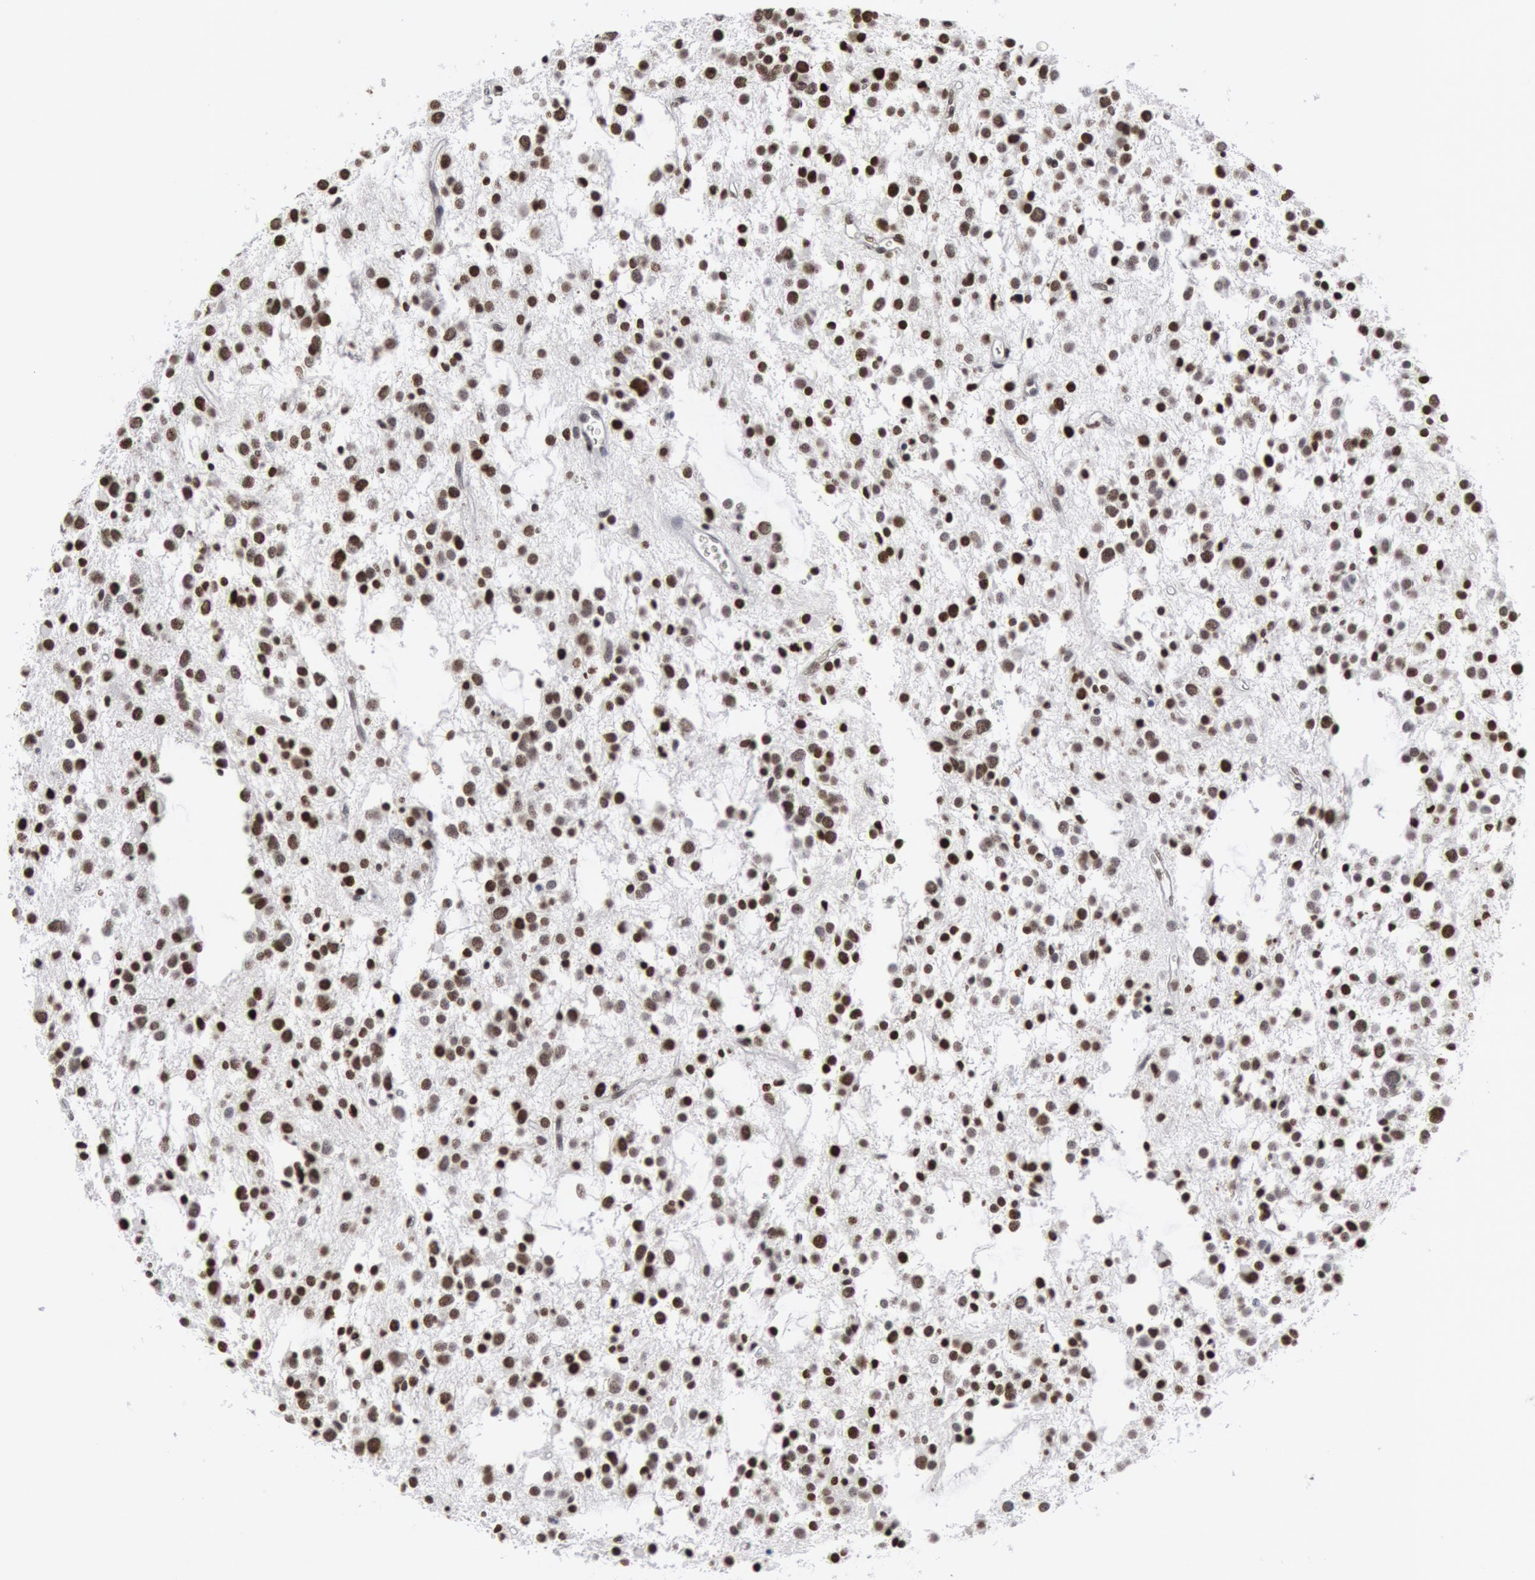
{"staining": {"intensity": "weak", "quantity": "25%-75%", "location": "nuclear"}, "tissue": "glioma", "cell_type": "Tumor cells", "image_type": "cancer", "snomed": [{"axis": "morphology", "description": "Glioma, malignant, Low grade"}, {"axis": "topography", "description": "Brain"}], "caption": "About 25%-75% of tumor cells in glioma exhibit weak nuclear protein expression as visualized by brown immunohistochemical staining.", "gene": "MECP2", "patient": {"sex": "female", "age": 36}}